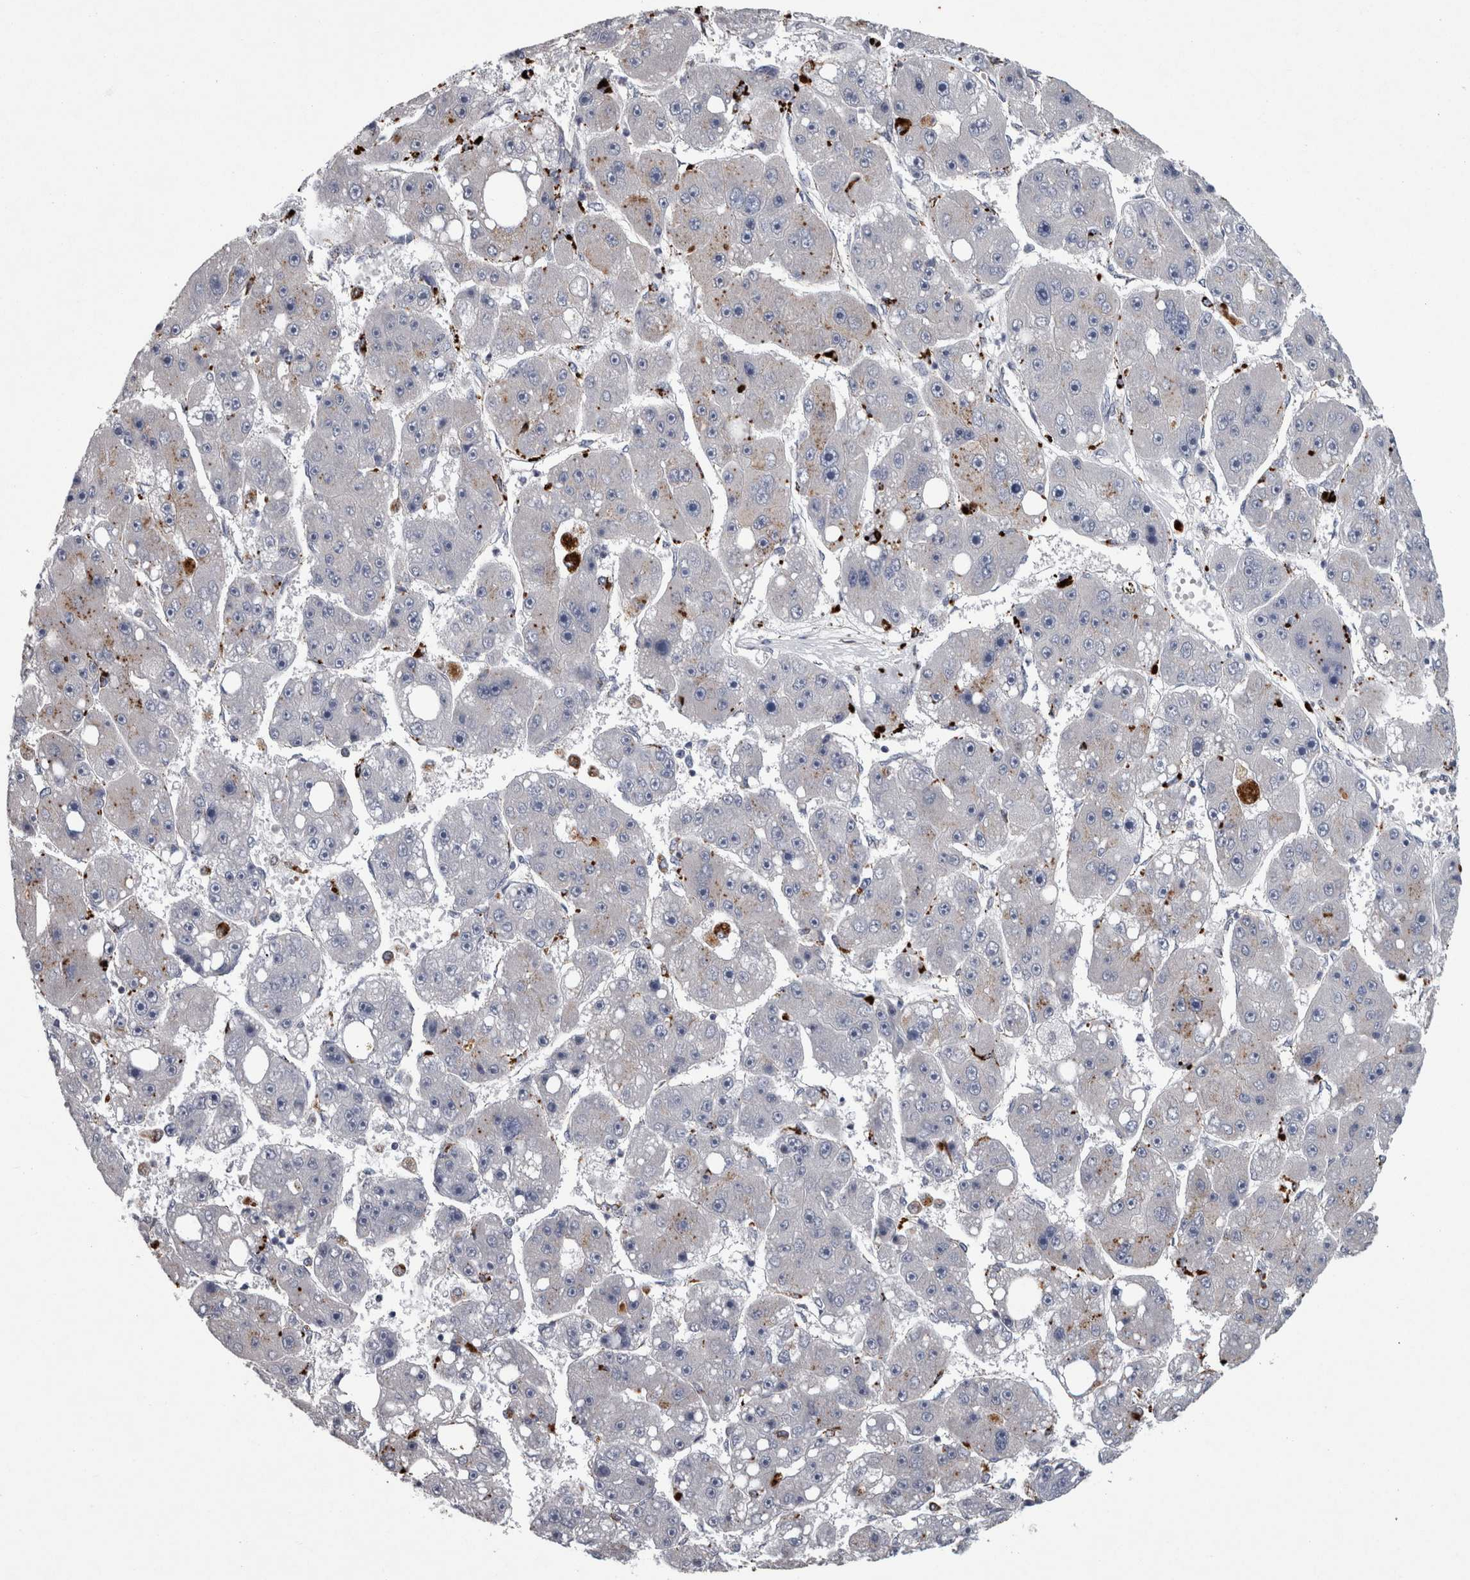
{"staining": {"intensity": "negative", "quantity": "none", "location": "none"}, "tissue": "liver cancer", "cell_type": "Tumor cells", "image_type": "cancer", "snomed": [{"axis": "morphology", "description": "Carcinoma, Hepatocellular, NOS"}, {"axis": "topography", "description": "Liver"}], "caption": "Photomicrograph shows no protein staining in tumor cells of liver cancer (hepatocellular carcinoma) tissue. (Brightfield microscopy of DAB (3,3'-diaminobenzidine) immunohistochemistry at high magnification).", "gene": "DPP7", "patient": {"sex": "female", "age": 61}}